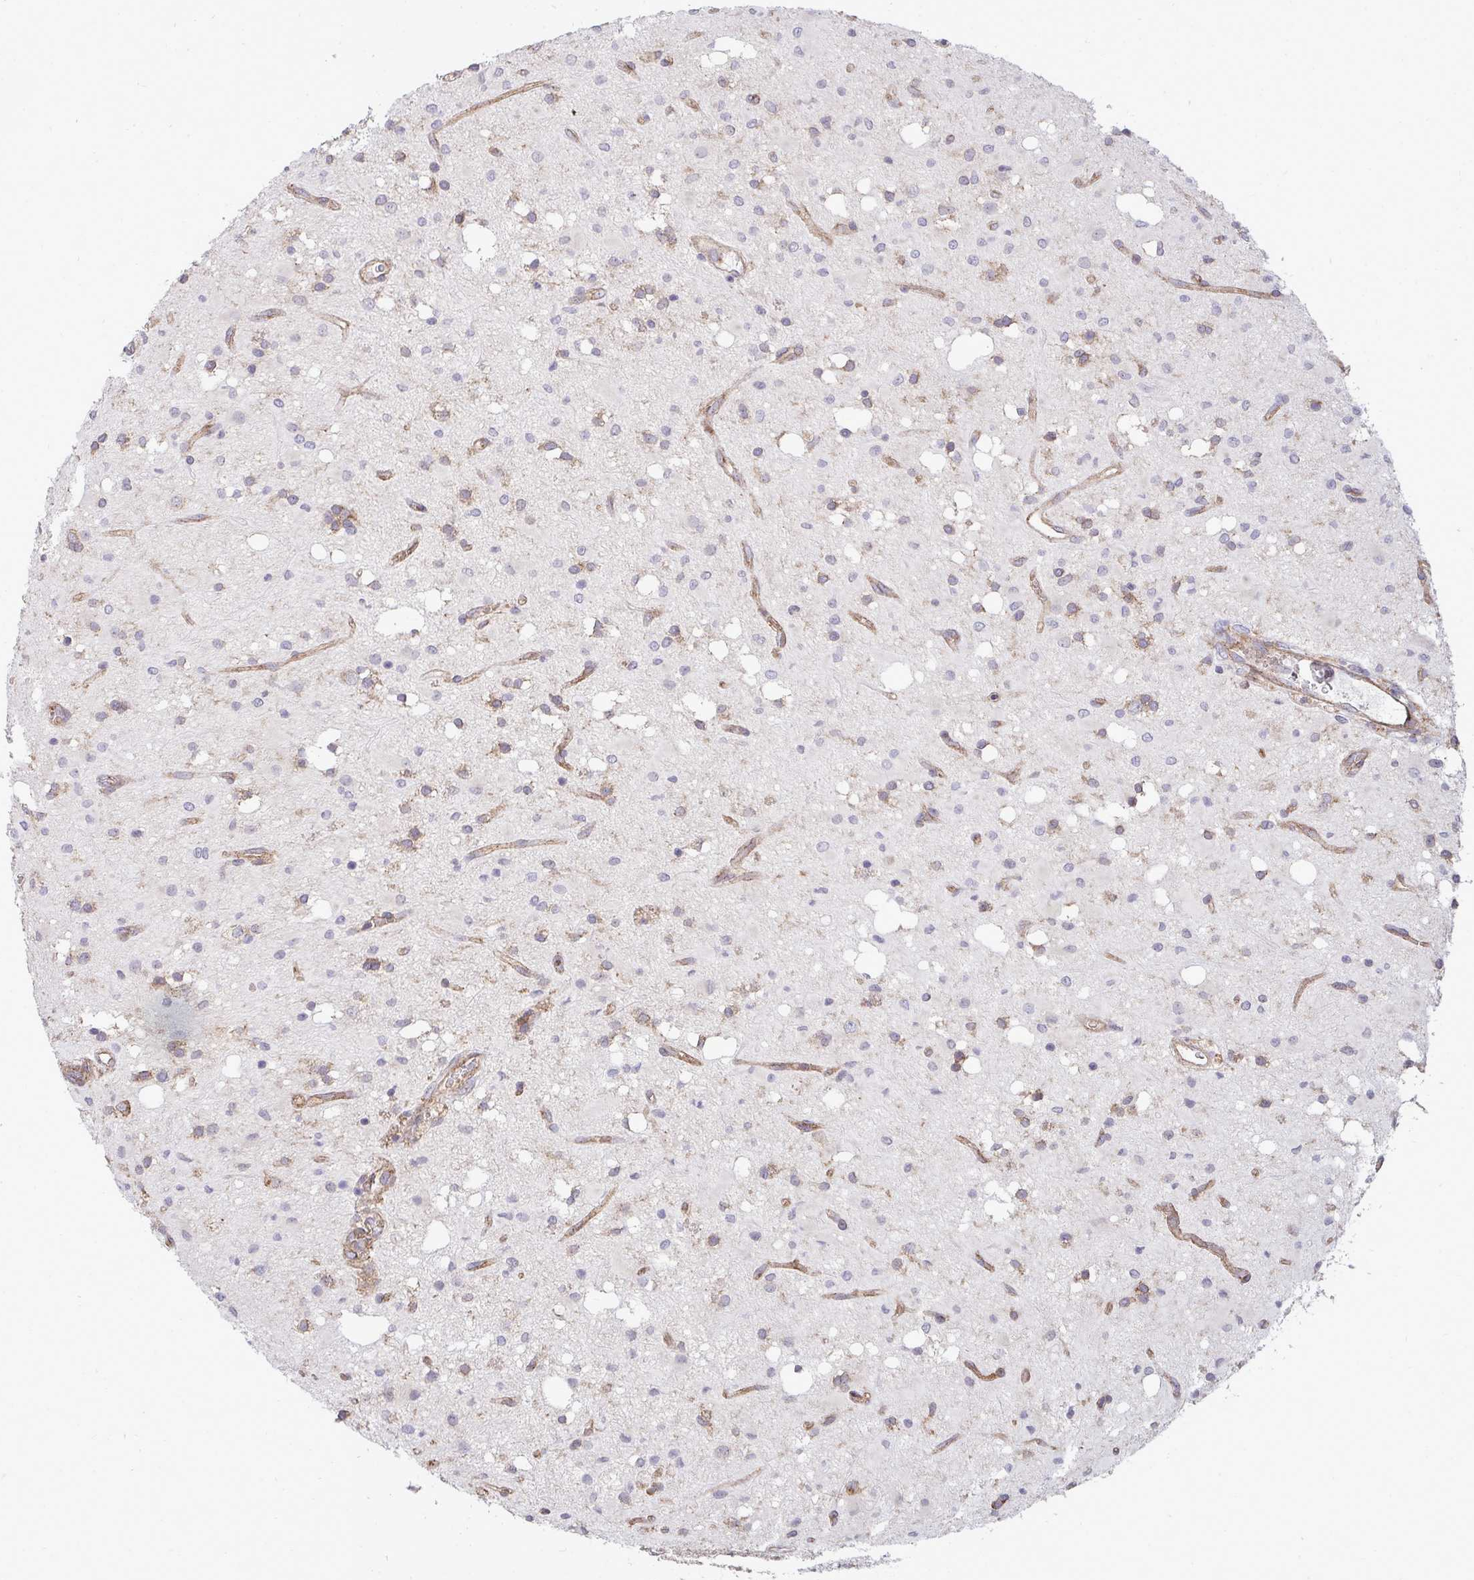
{"staining": {"intensity": "negative", "quantity": "none", "location": "none"}, "tissue": "glioma", "cell_type": "Tumor cells", "image_type": "cancer", "snomed": [{"axis": "morphology", "description": "Glioma, malignant, Low grade"}, {"axis": "topography", "description": "Brain"}], "caption": "An image of low-grade glioma (malignant) stained for a protein demonstrates no brown staining in tumor cells.", "gene": "SH2D1B", "patient": {"sex": "female", "age": 33}}